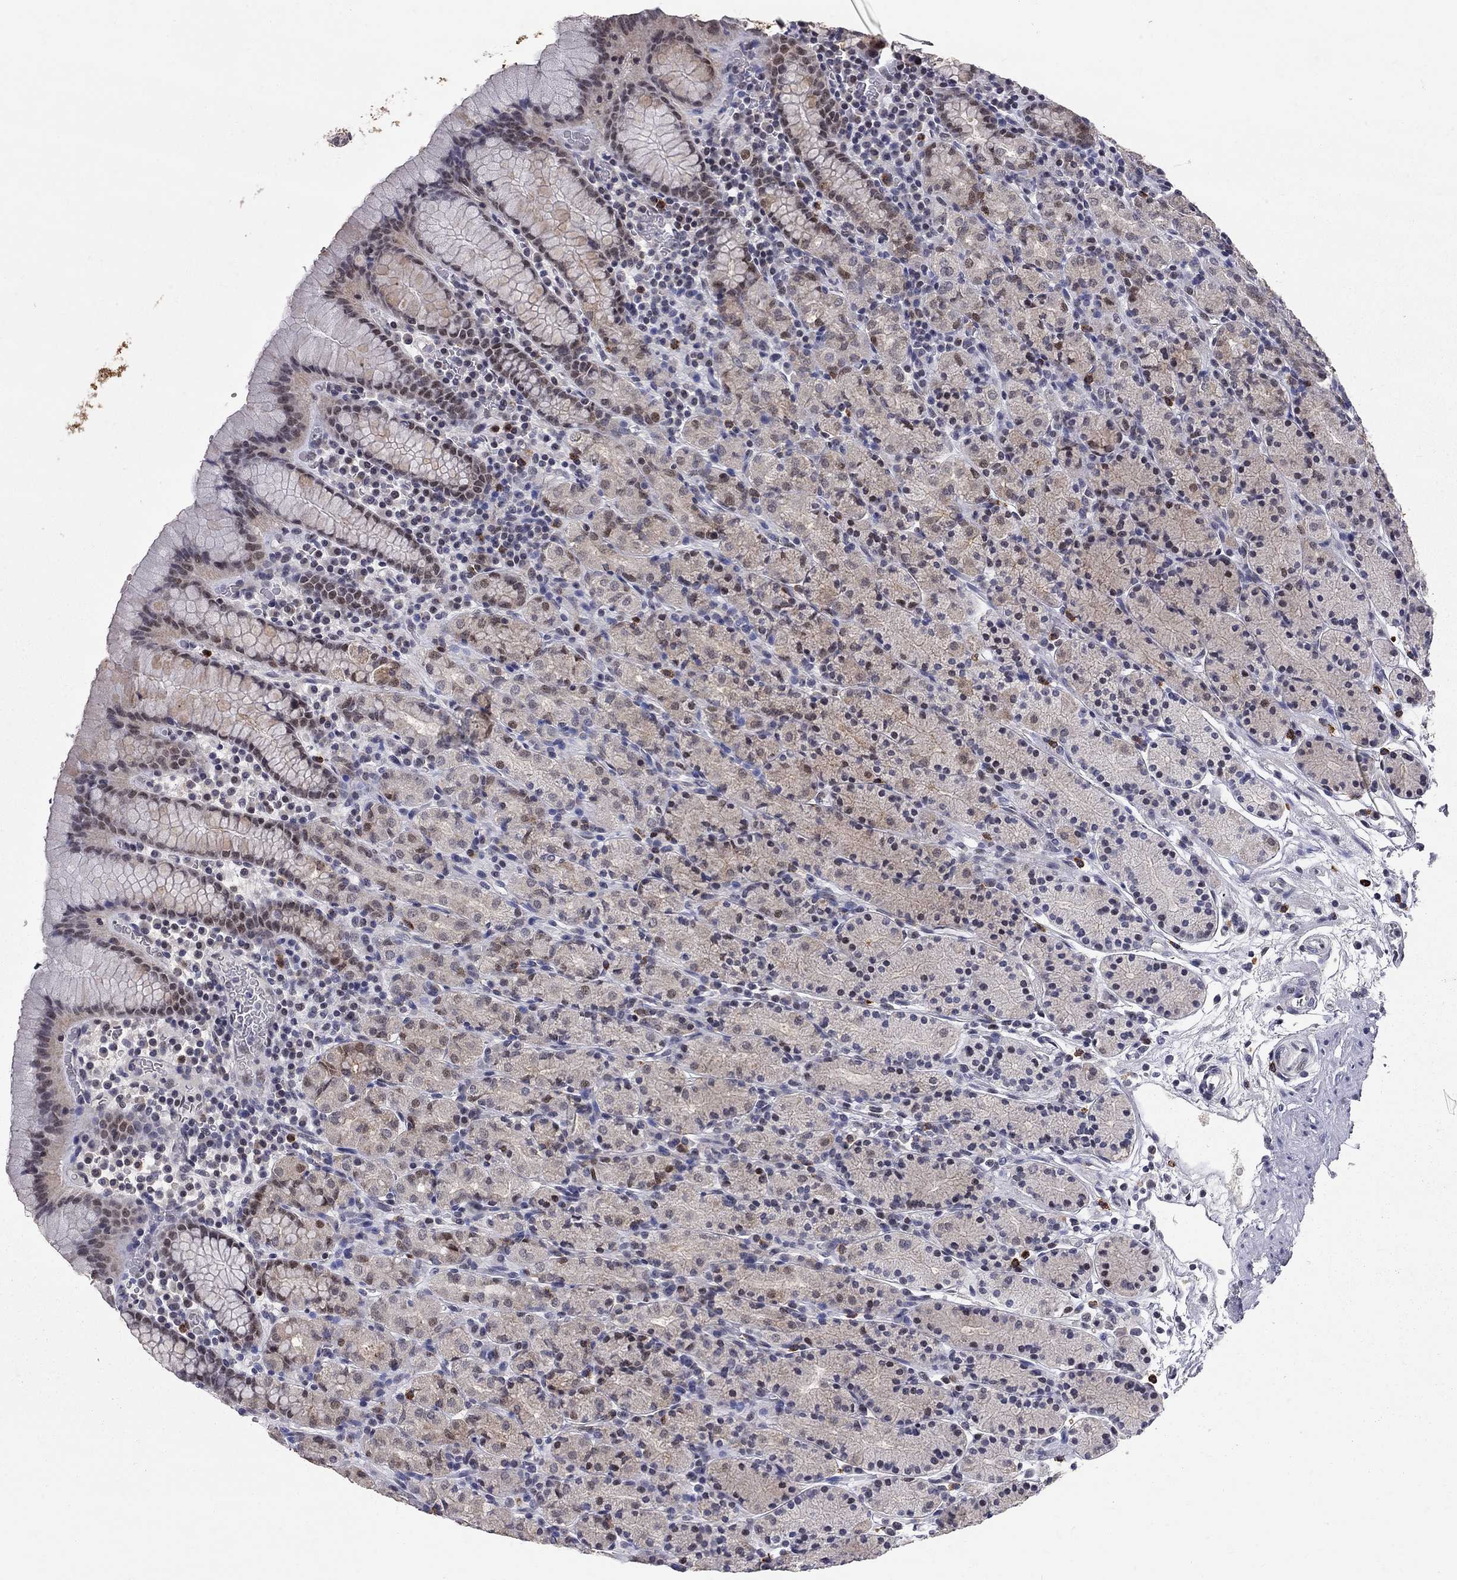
{"staining": {"intensity": "moderate", "quantity": "<25%", "location": "nuclear"}, "tissue": "stomach", "cell_type": "Glandular cells", "image_type": "normal", "snomed": [{"axis": "morphology", "description": "Normal tissue, NOS"}, {"axis": "topography", "description": "Stomach, upper"}, {"axis": "topography", "description": "Stomach"}], "caption": "Stomach stained with immunohistochemistry shows moderate nuclear staining in approximately <25% of glandular cells. The staining was performed using DAB (3,3'-diaminobenzidine), with brown indicating positive protein expression. Nuclei are stained blue with hematoxylin.", "gene": "HDAC3", "patient": {"sex": "male", "age": 62}}